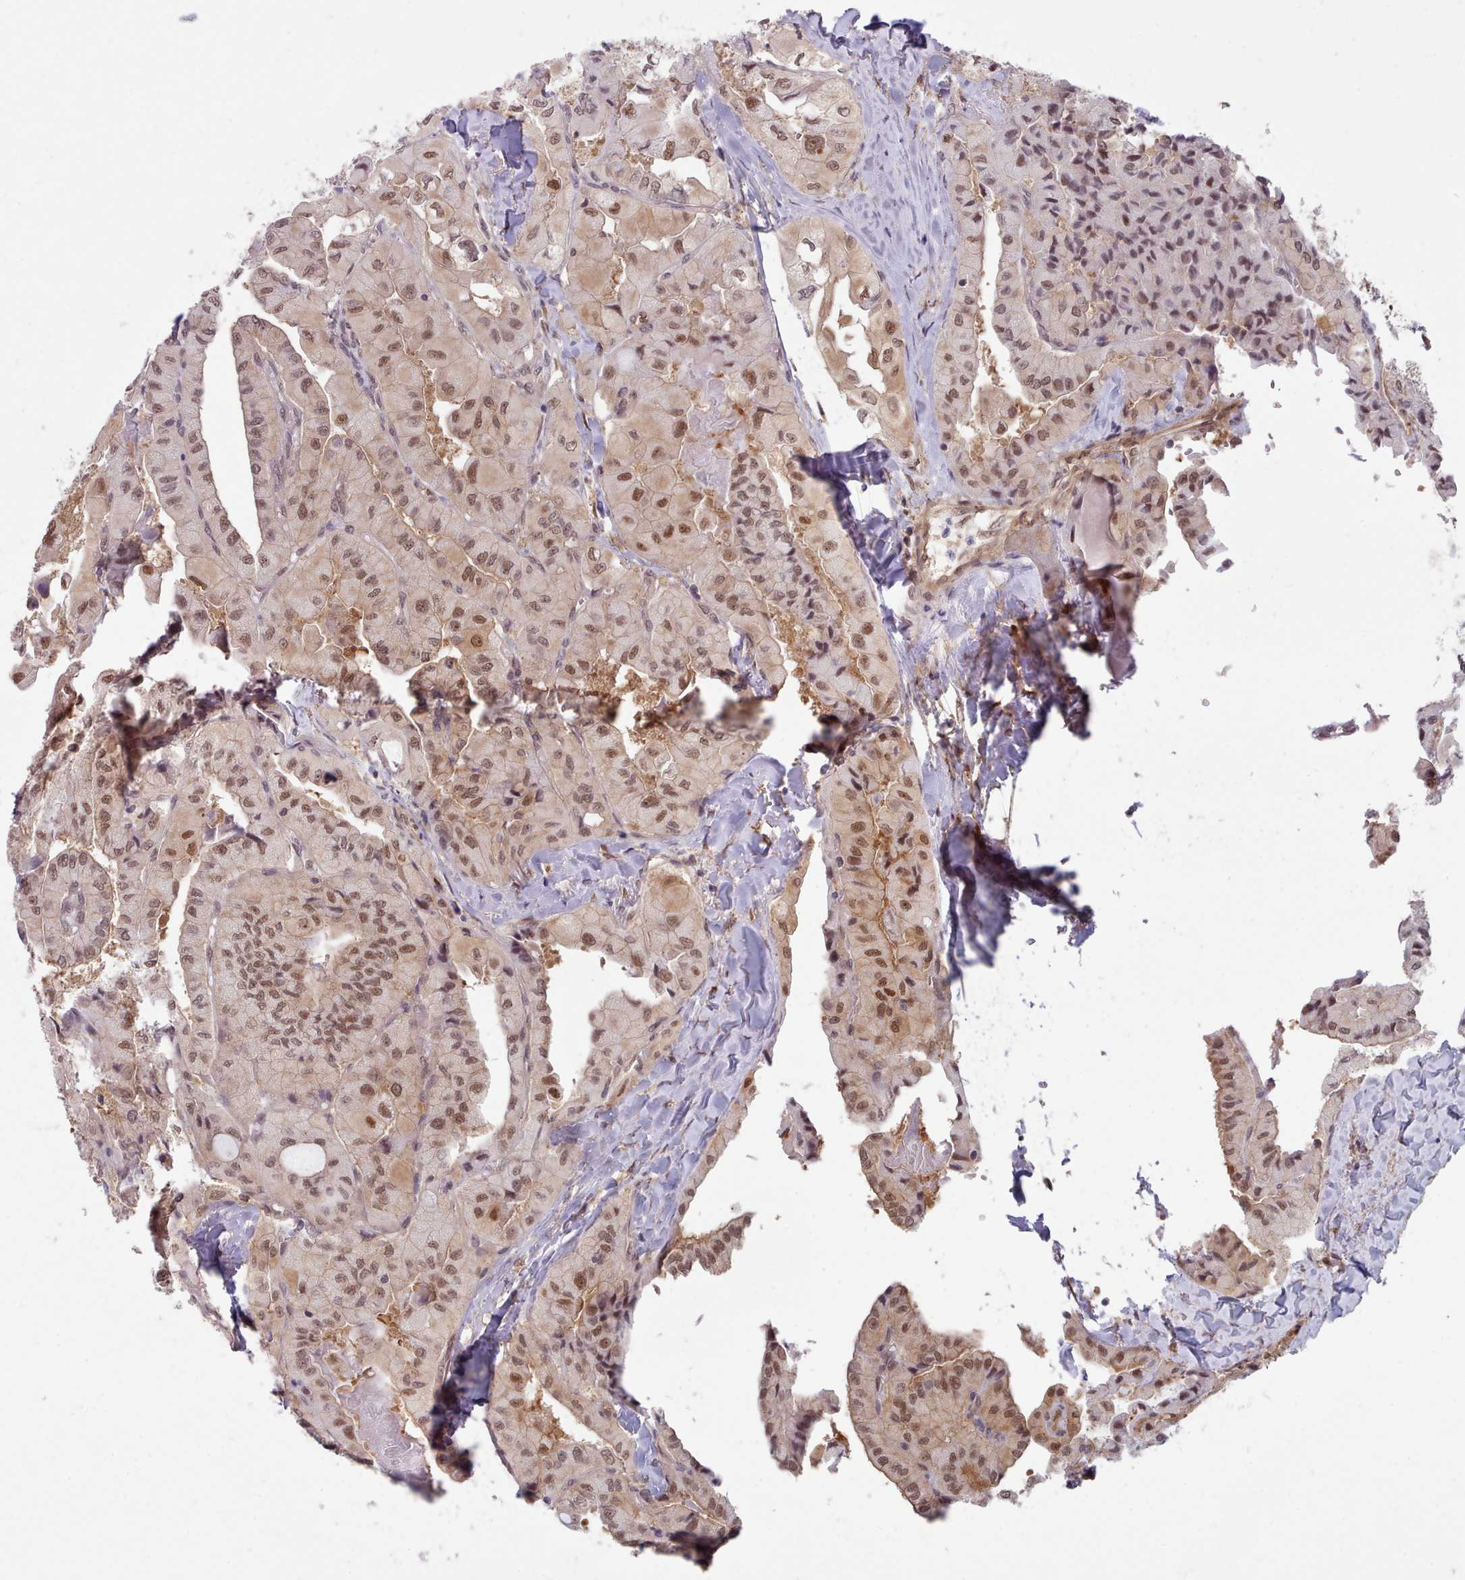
{"staining": {"intensity": "moderate", "quantity": ">75%", "location": "cytoplasmic/membranous,nuclear"}, "tissue": "thyroid cancer", "cell_type": "Tumor cells", "image_type": "cancer", "snomed": [{"axis": "morphology", "description": "Normal tissue, NOS"}, {"axis": "morphology", "description": "Papillary adenocarcinoma, NOS"}, {"axis": "topography", "description": "Thyroid gland"}], "caption": "Brown immunohistochemical staining in human thyroid cancer reveals moderate cytoplasmic/membranous and nuclear positivity in about >75% of tumor cells.", "gene": "CES3", "patient": {"sex": "female", "age": 59}}